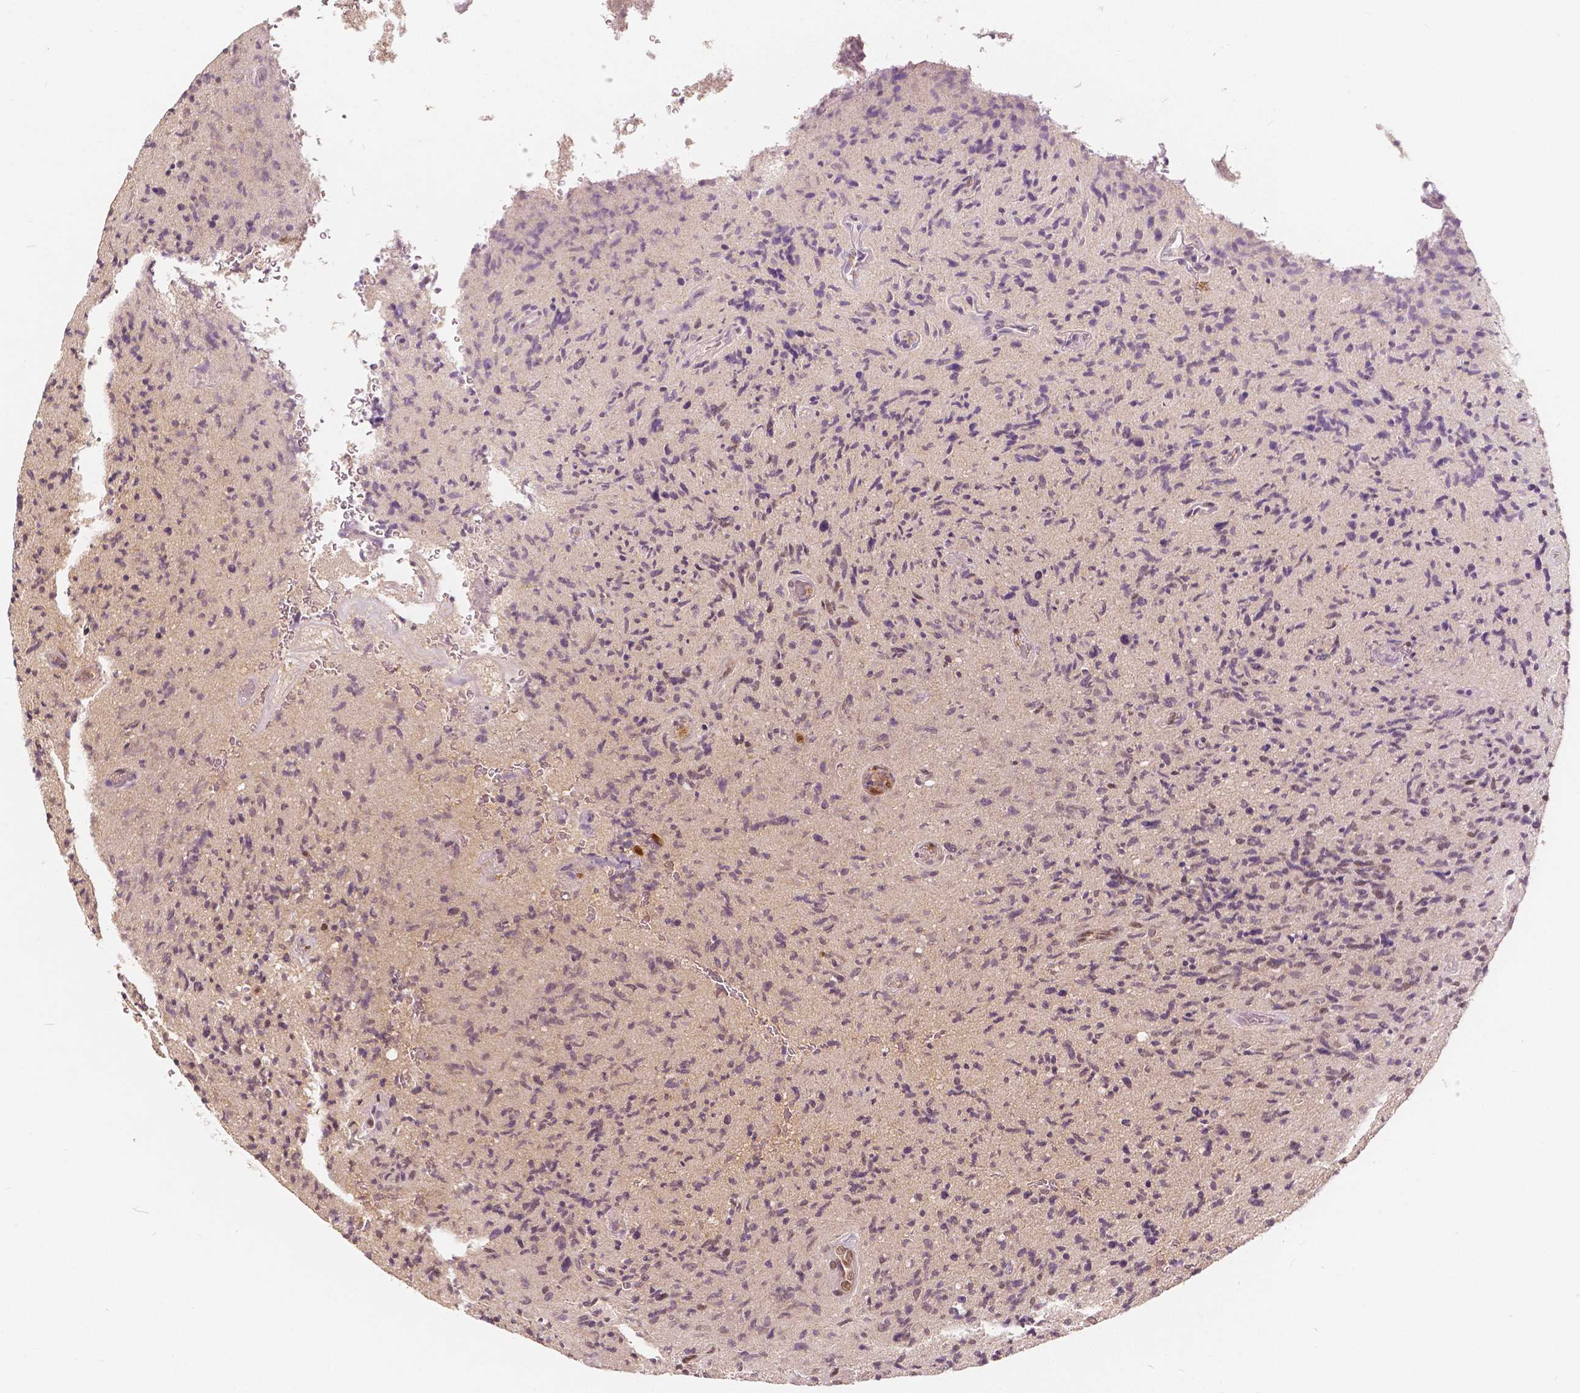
{"staining": {"intensity": "weak", "quantity": "<25%", "location": "nuclear"}, "tissue": "glioma", "cell_type": "Tumor cells", "image_type": "cancer", "snomed": [{"axis": "morphology", "description": "Glioma, malignant, High grade"}, {"axis": "topography", "description": "Brain"}], "caption": "Micrograph shows no protein expression in tumor cells of malignant glioma (high-grade) tissue.", "gene": "NAPRT", "patient": {"sex": "male", "age": 54}}